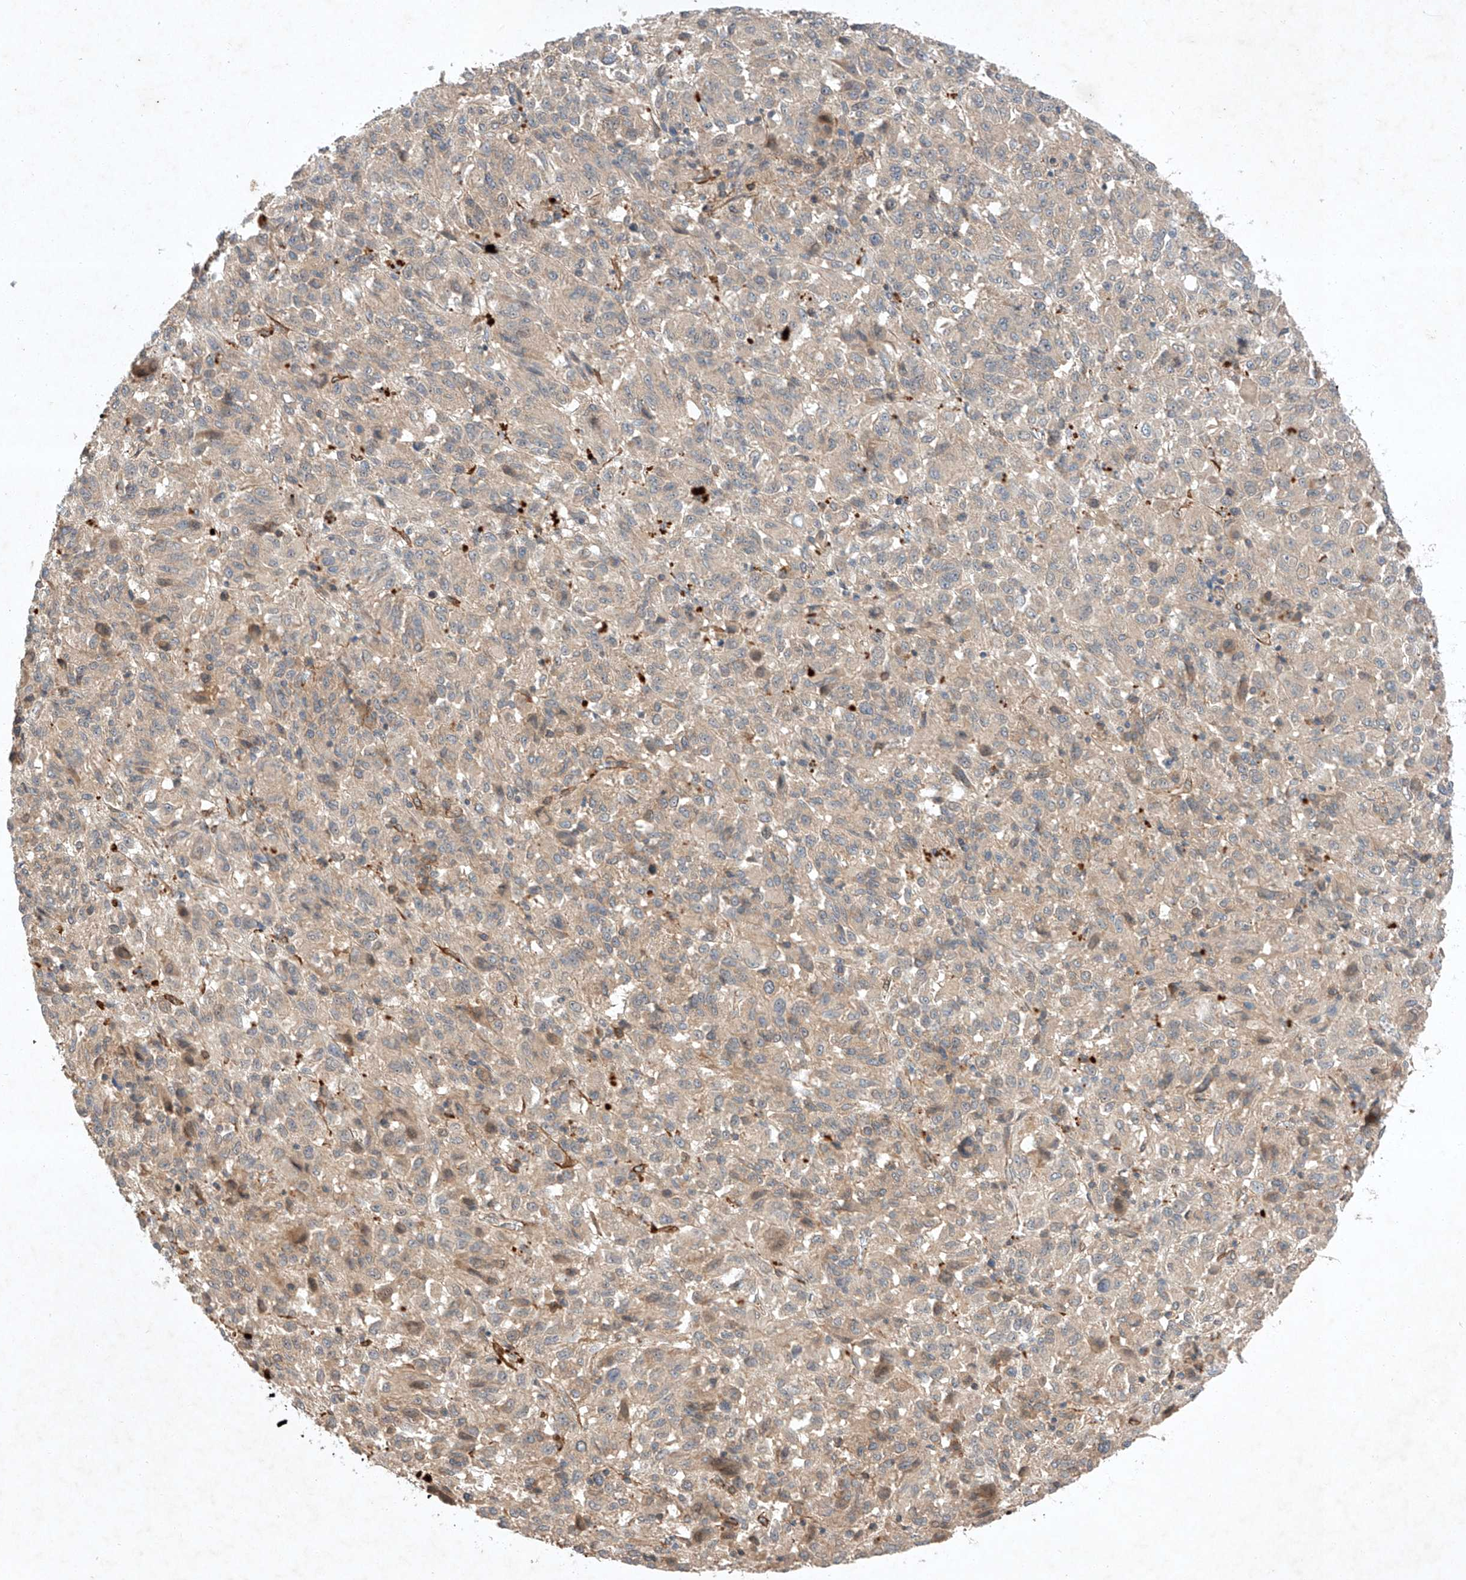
{"staining": {"intensity": "weak", "quantity": "<25%", "location": "cytoplasmic/membranous"}, "tissue": "melanoma", "cell_type": "Tumor cells", "image_type": "cancer", "snomed": [{"axis": "morphology", "description": "Malignant melanoma, Metastatic site"}, {"axis": "topography", "description": "Lung"}], "caption": "The immunohistochemistry micrograph has no significant expression in tumor cells of malignant melanoma (metastatic site) tissue.", "gene": "ARHGAP33", "patient": {"sex": "male", "age": 64}}